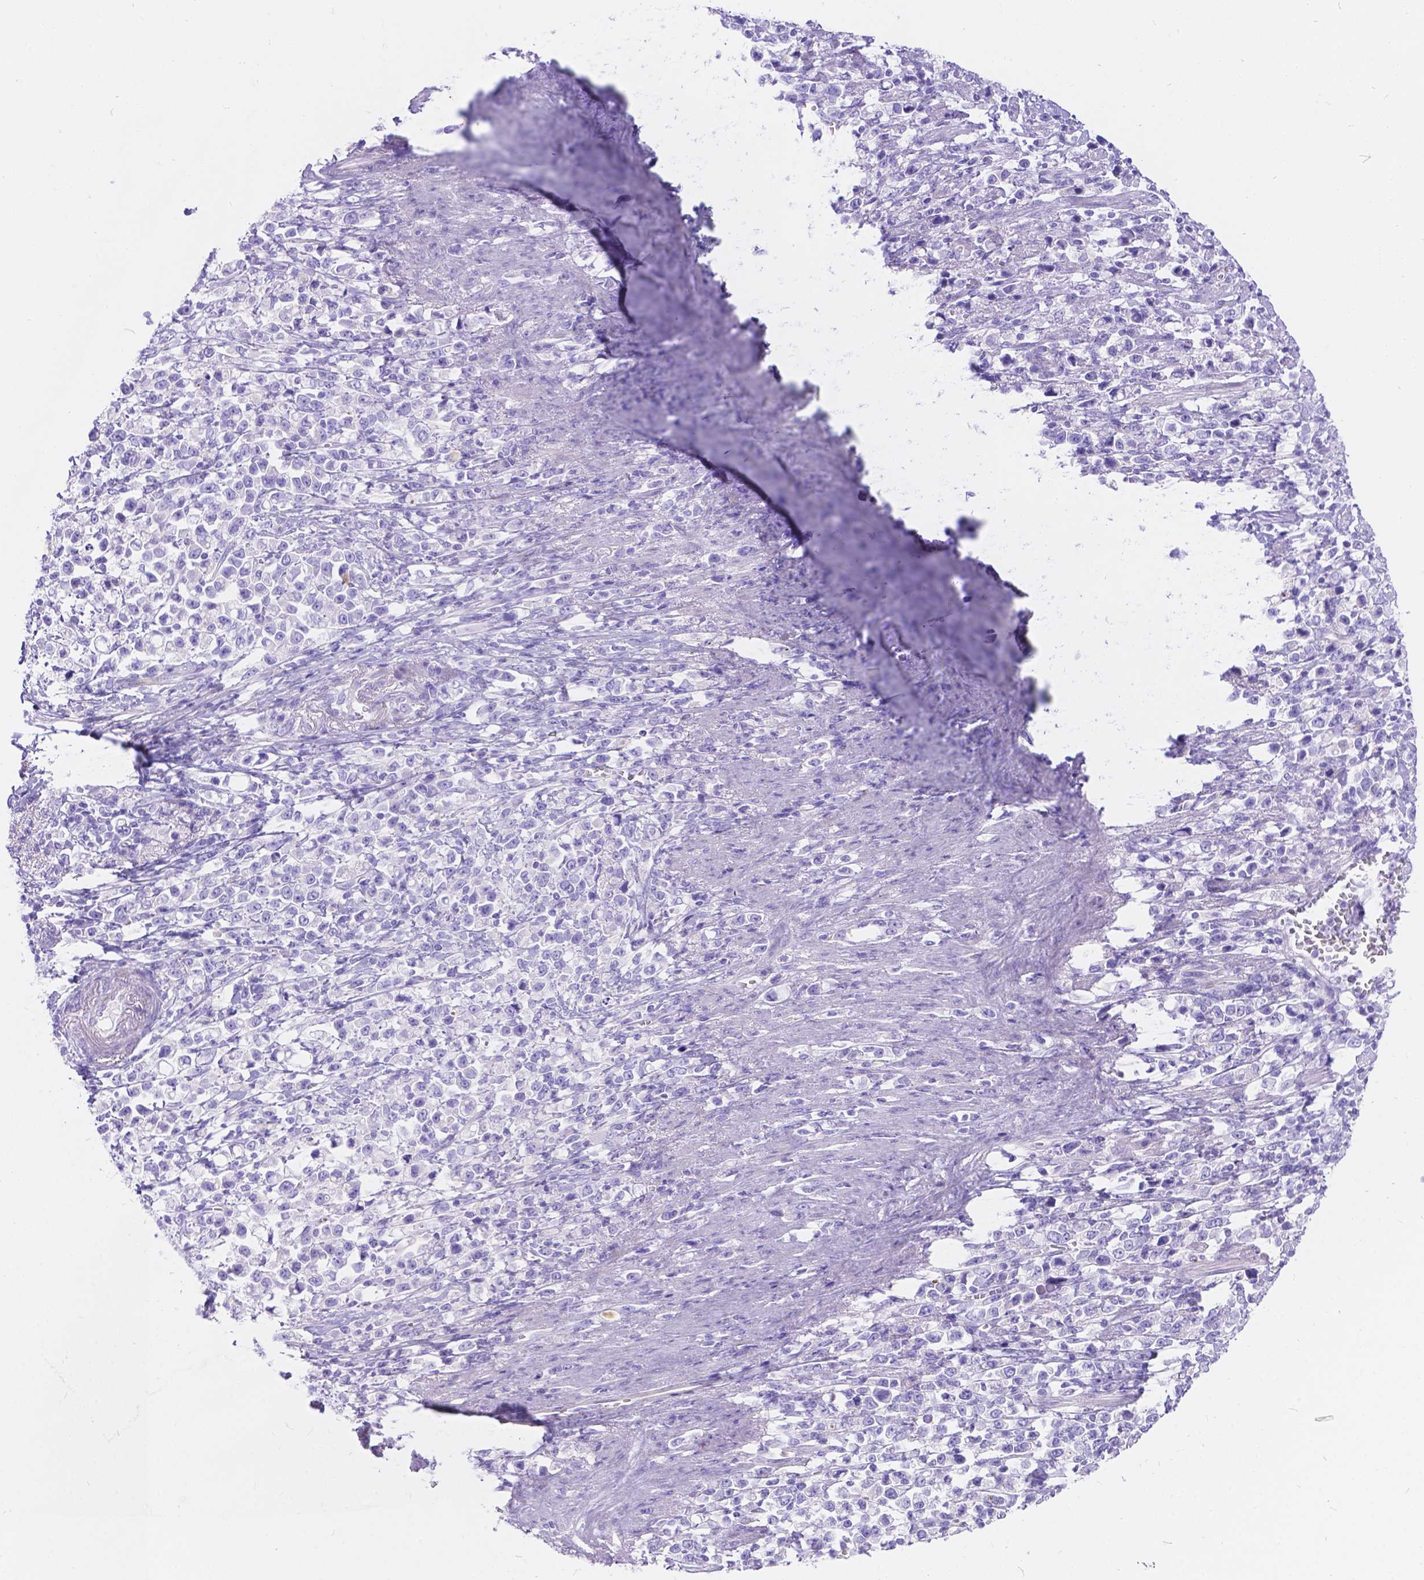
{"staining": {"intensity": "negative", "quantity": "none", "location": "none"}, "tissue": "stomach cancer", "cell_type": "Tumor cells", "image_type": "cancer", "snomed": [{"axis": "morphology", "description": "Adenocarcinoma, NOS"}, {"axis": "topography", "description": "Stomach"}], "caption": "The histopathology image shows no staining of tumor cells in stomach cancer.", "gene": "KLHL10", "patient": {"sex": "male", "age": 63}}